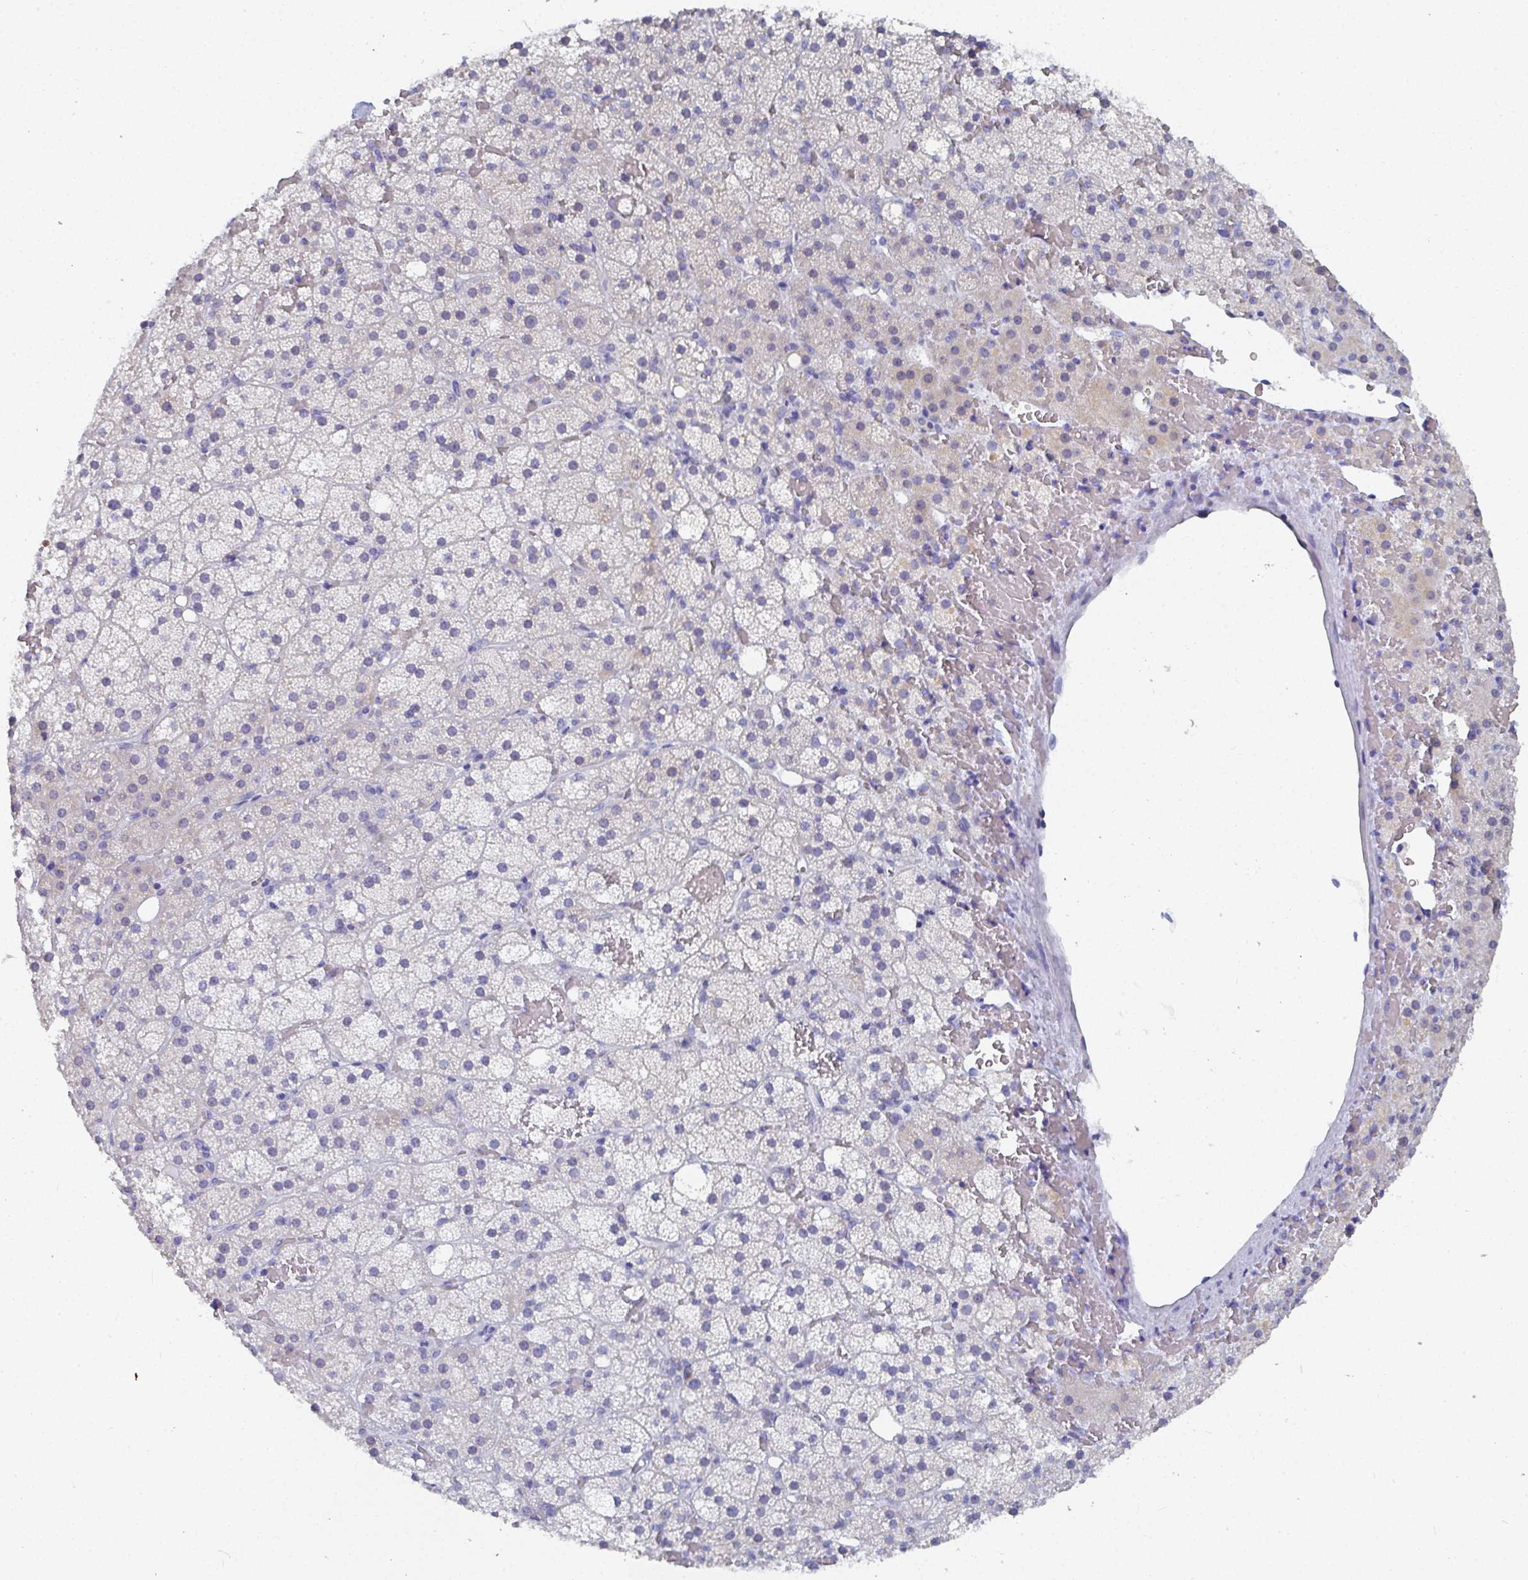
{"staining": {"intensity": "negative", "quantity": "none", "location": "none"}, "tissue": "adrenal gland", "cell_type": "Glandular cells", "image_type": "normal", "snomed": [{"axis": "morphology", "description": "Normal tissue, NOS"}, {"axis": "topography", "description": "Adrenal gland"}], "caption": "High power microscopy image of an immunohistochemistry (IHC) photomicrograph of benign adrenal gland, revealing no significant expression in glandular cells. Nuclei are stained in blue.", "gene": "GRIA1", "patient": {"sex": "male", "age": 53}}